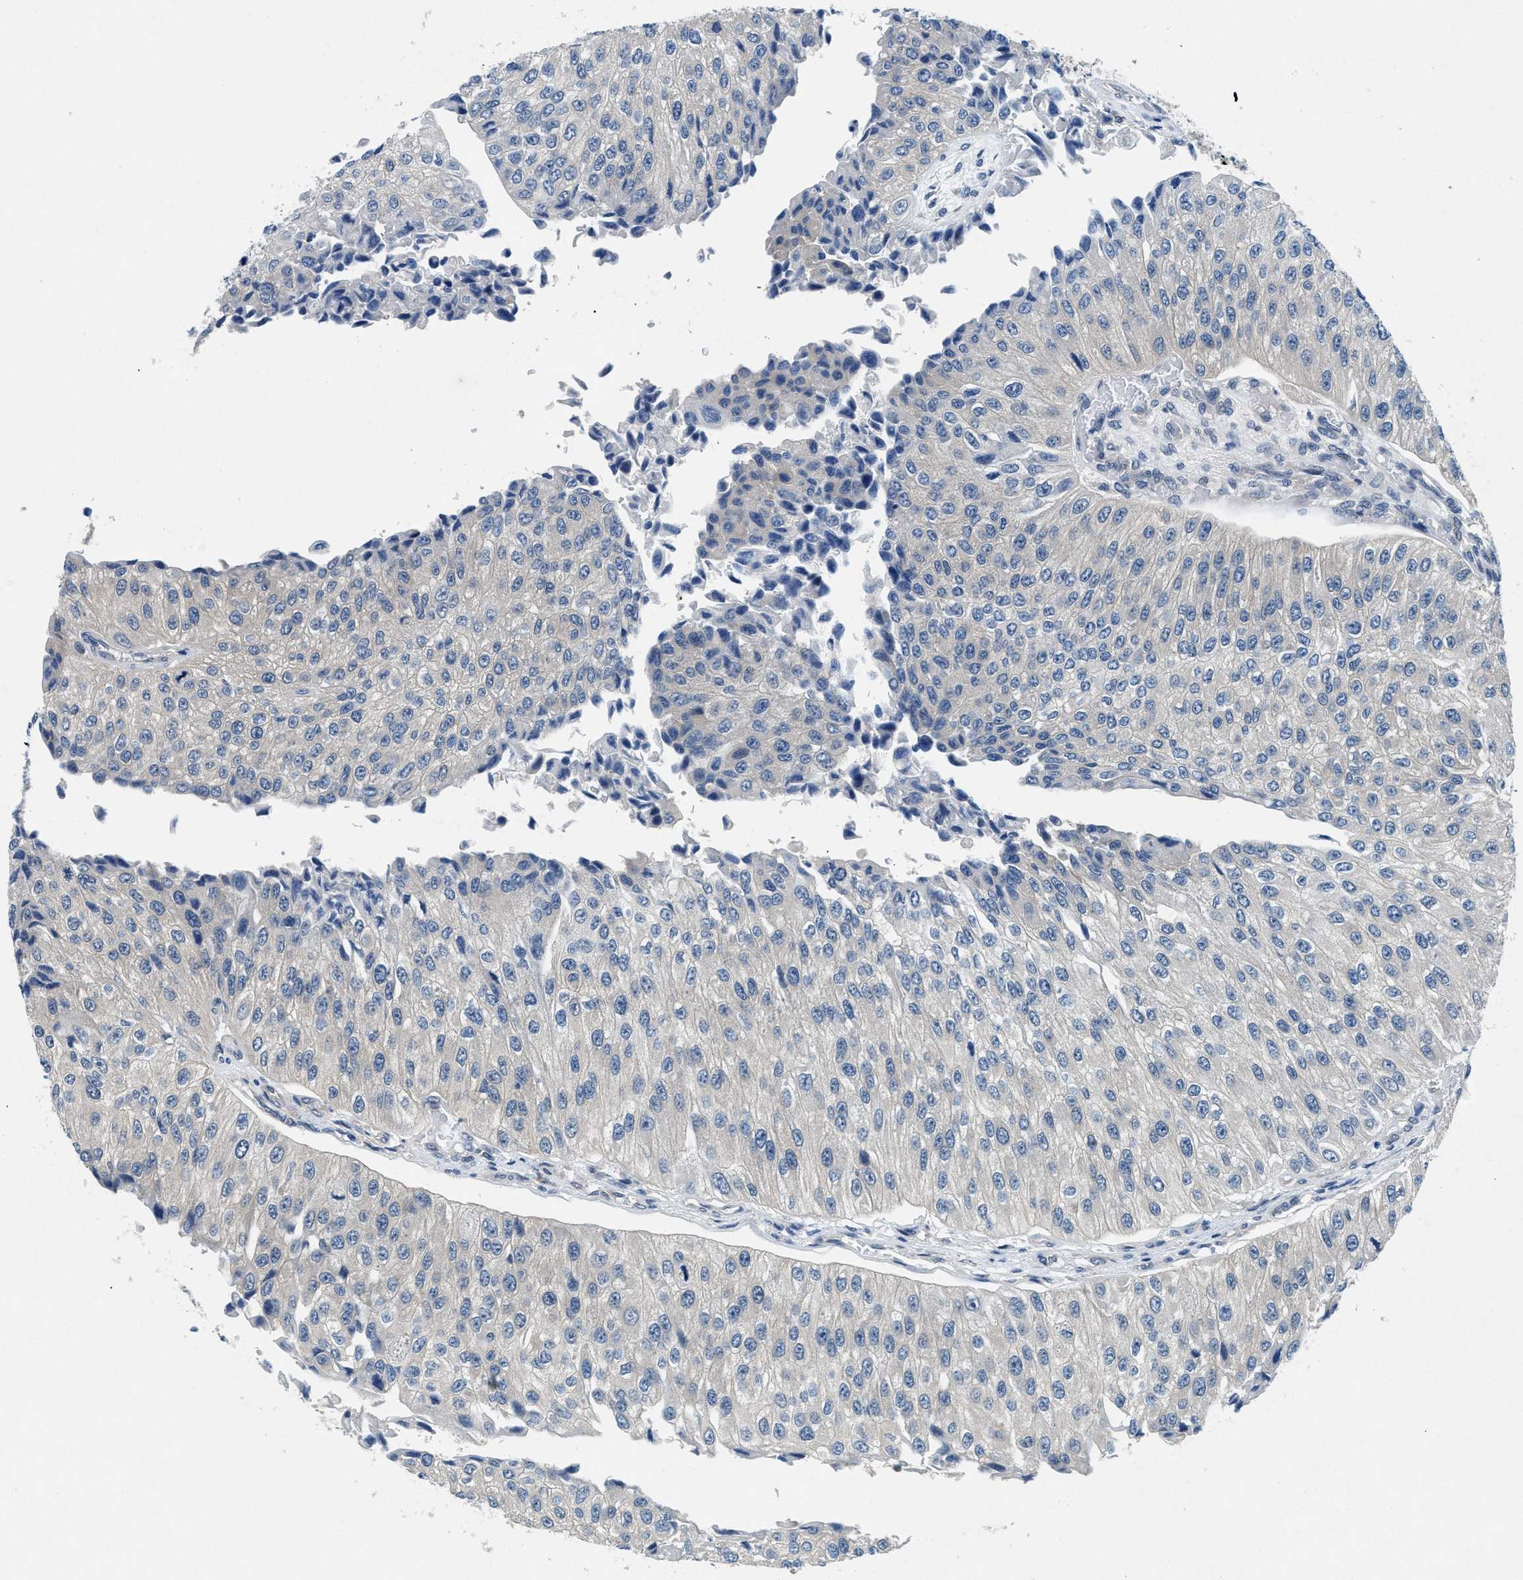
{"staining": {"intensity": "negative", "quantity": "none", "location": "none"}, "tissue": "urothelial cancer", "cell_type": "Tumor cells", "image_type": "cancer", "snomed": [{"axis": "morphology", "description": "Urothelial carcinoma, High grade"}, {"axis": "topography", "description": "Kidney"}, {"axis": "topography", "description": "Urinary bladder"}], "caption": "This is an IHC histopathology image of urothelial cancer. There is no expression in tumor cells.", "gene": "COPS2", "patient": {"sex": "male", "age": 77}}